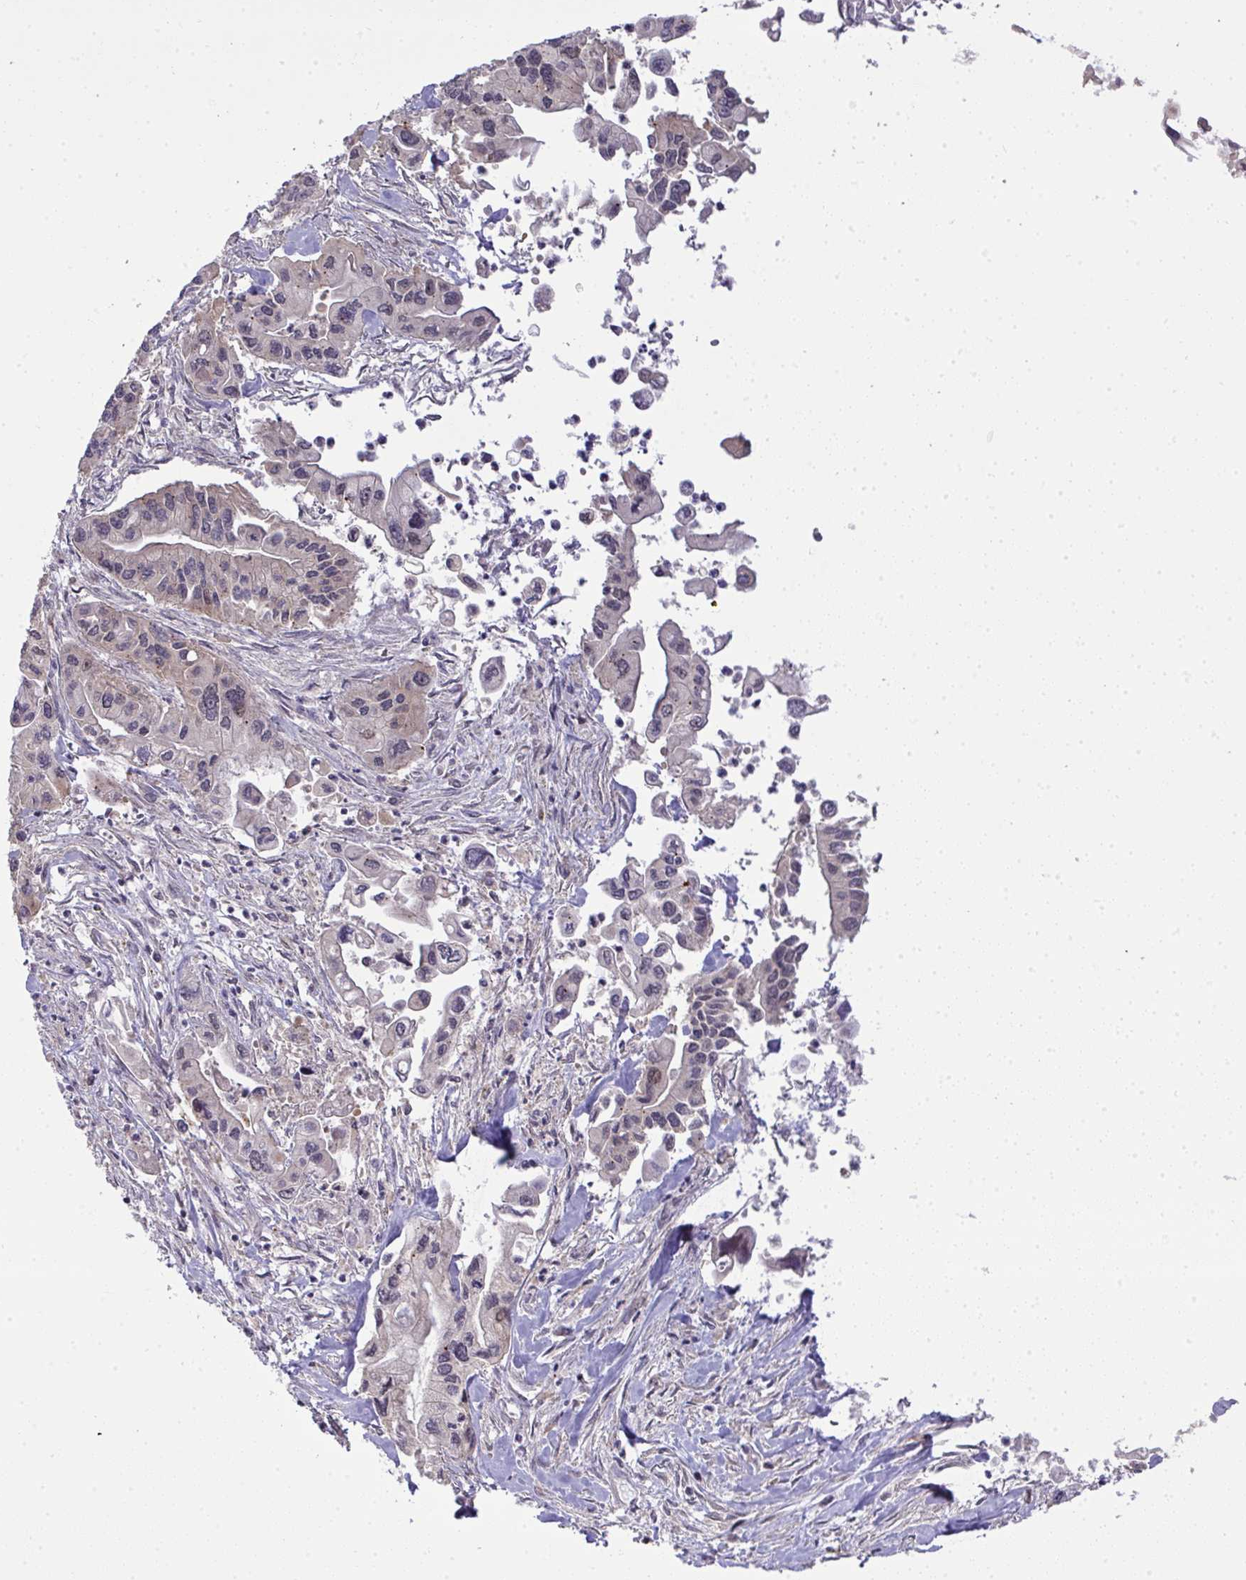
{"staining": {"intensity": "negative", "quantity": "none", "location": "none"}, "tissue": "pancreatic cancer", "cell_type": "Tumor cells", "image_type": "cancer", "snomed": [{"axis": "morphology", "description": "Adenocarcinoma, NOS"}, {"axis": "topography", "description": "Pancreas"}], "caption": "DAB (3,3'-diaminobenzidine) immunohistochemical staining of human pancreatic cancer displays no significant expression in tumor cells. (DAB (3,3'-diaminobenzidine) immunohistochemistry visualized using brightfield microscopy, high magnification).", "gene": "SLC9A6", "patient": {"sex": "male", "age": 62}}